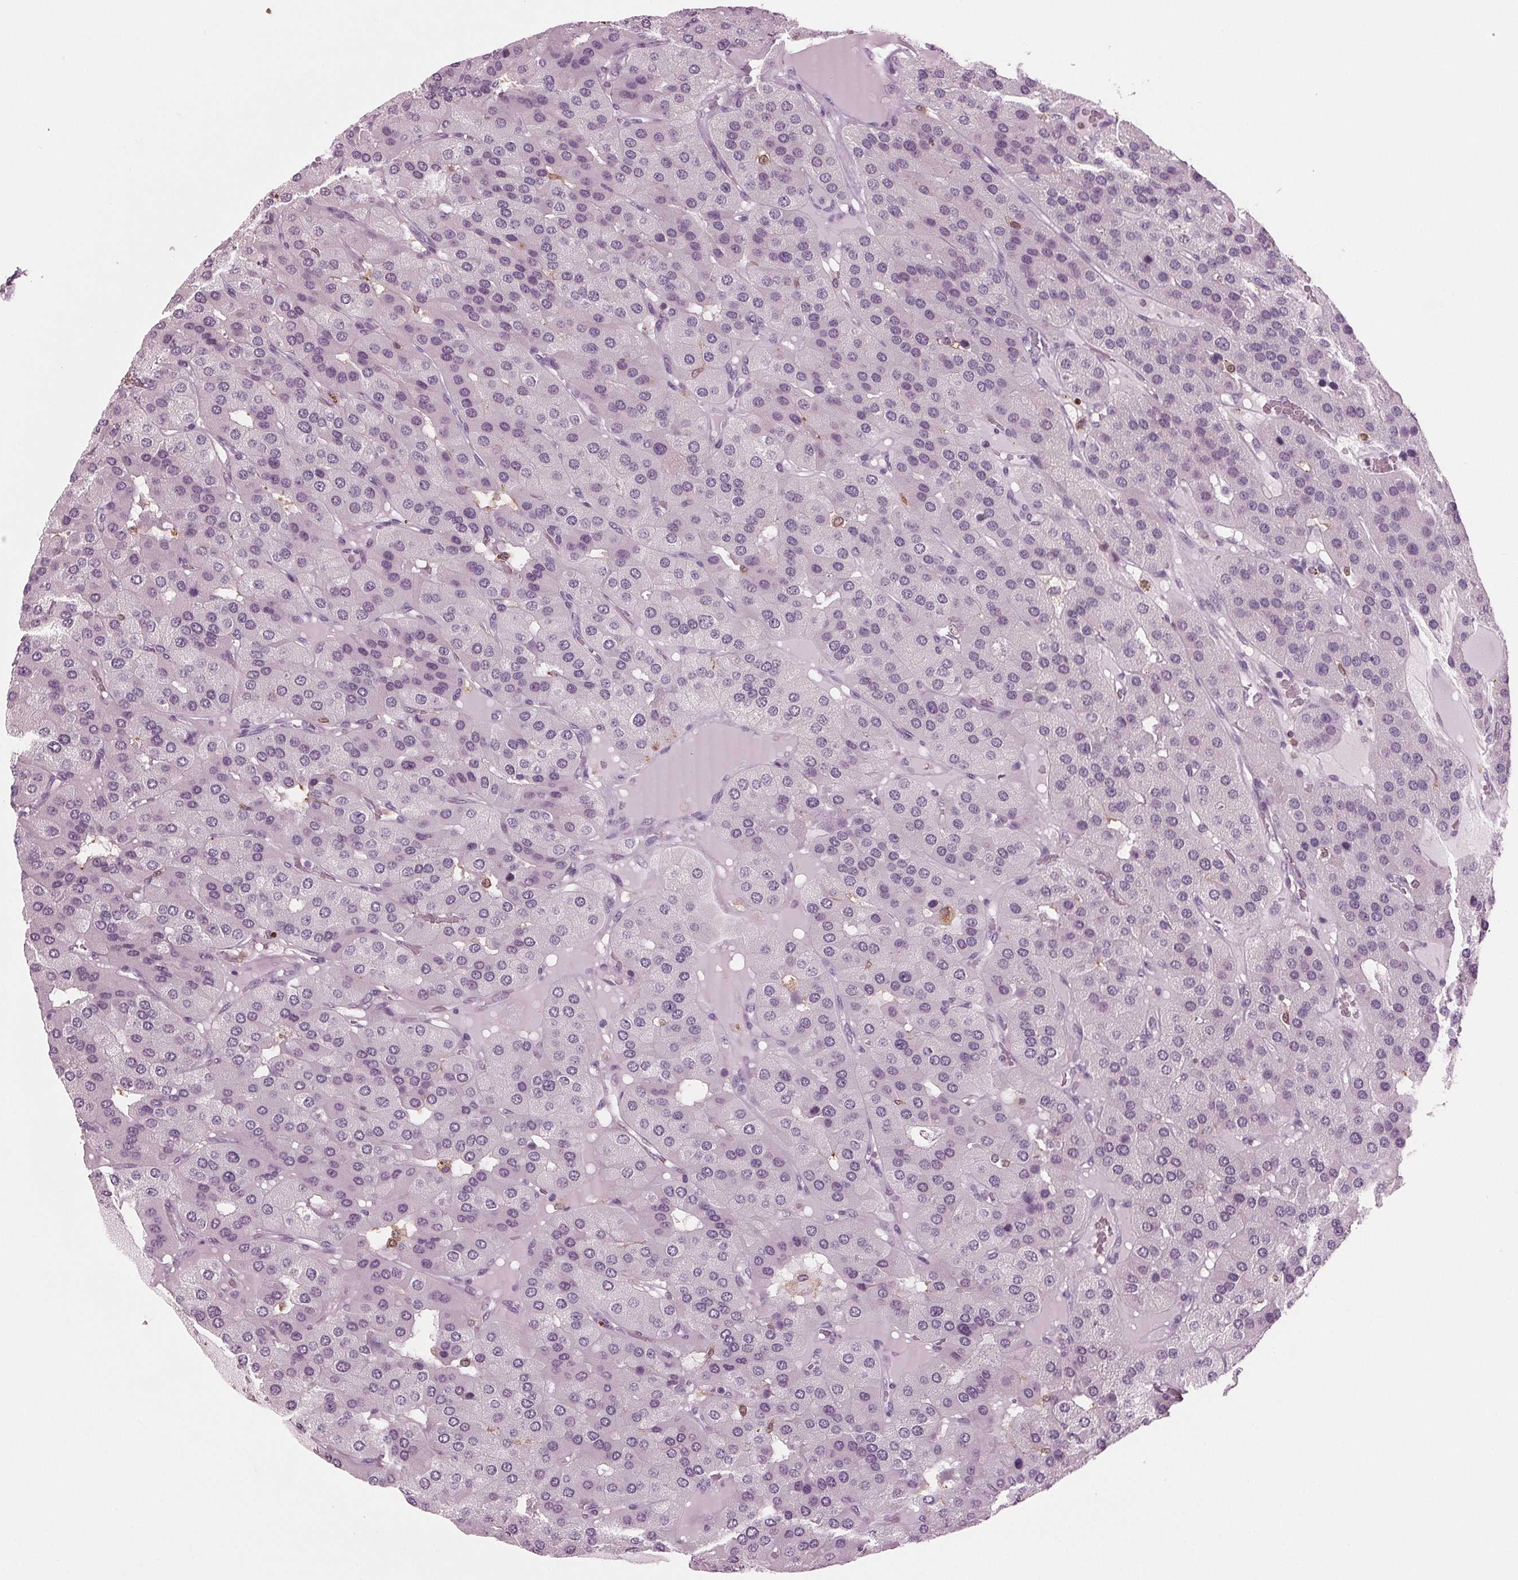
{"staining": {"intensity": "negative", "quantity": "none", "location": "none"}, "tissue": "parathyroid gland", "cell_type": "Glandular cells", "image_type": "normal", "snomed": [{"axis": "morphology", "description": "Normal tissue, NOS"}, {"axis": "morphology", "description": "Adenoma, NOS"}, {"axis": "topography", "description": "Parathyroid gland"}], "caption": "Immunohistochemistry of benign parathyroid gland reveals no expression in glandular cells.", "gene": "BTLA", "patient": {"sex": "female", "age": 86}}